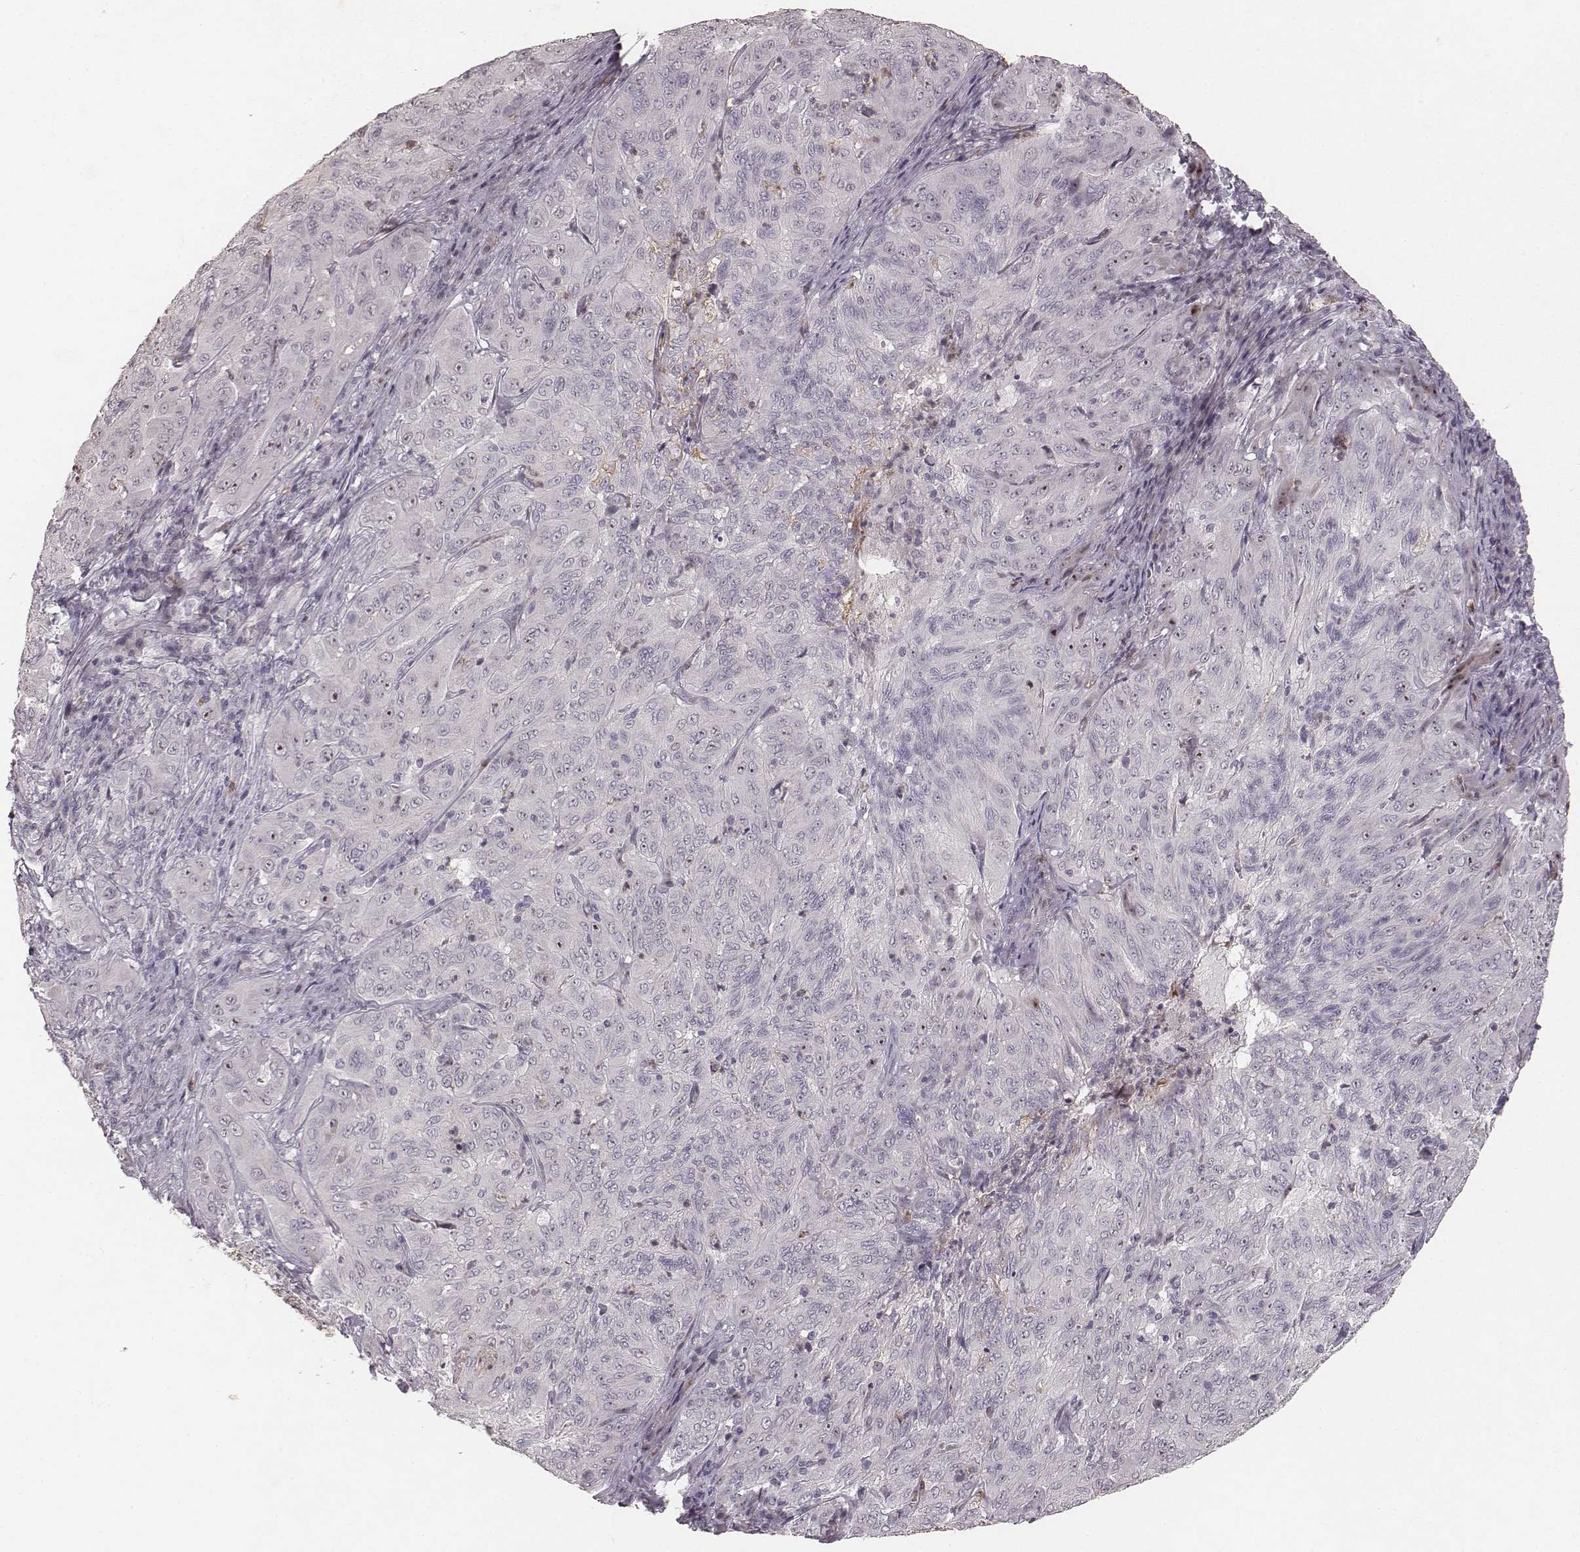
{"staining": {"intensity": "moderate", "quantity": "<25%", "location": "nuclear"}, "tissue": "pancreatic cancer", "cell_type": "Tumor cells", "image_type": "cancer", "snomed": [{"axis": "morphology", "description": "Adenocarcinoma, NOS"}, {"axis": "topography", "description": "Pancreas"}], "caption": "High-magnification brightfield microscopy of pancreatic cancer (adenocarcinoma) stained with DAB (3,3'-diaminobenzidine) (brown) and counterstained with hematoxylin (blue). tumor cells exhibit moderate nuclear expression is appreciated in about<25% of cells.", "gene": "MADCAM1", "patient": {"sex": "male", "age": 63}}